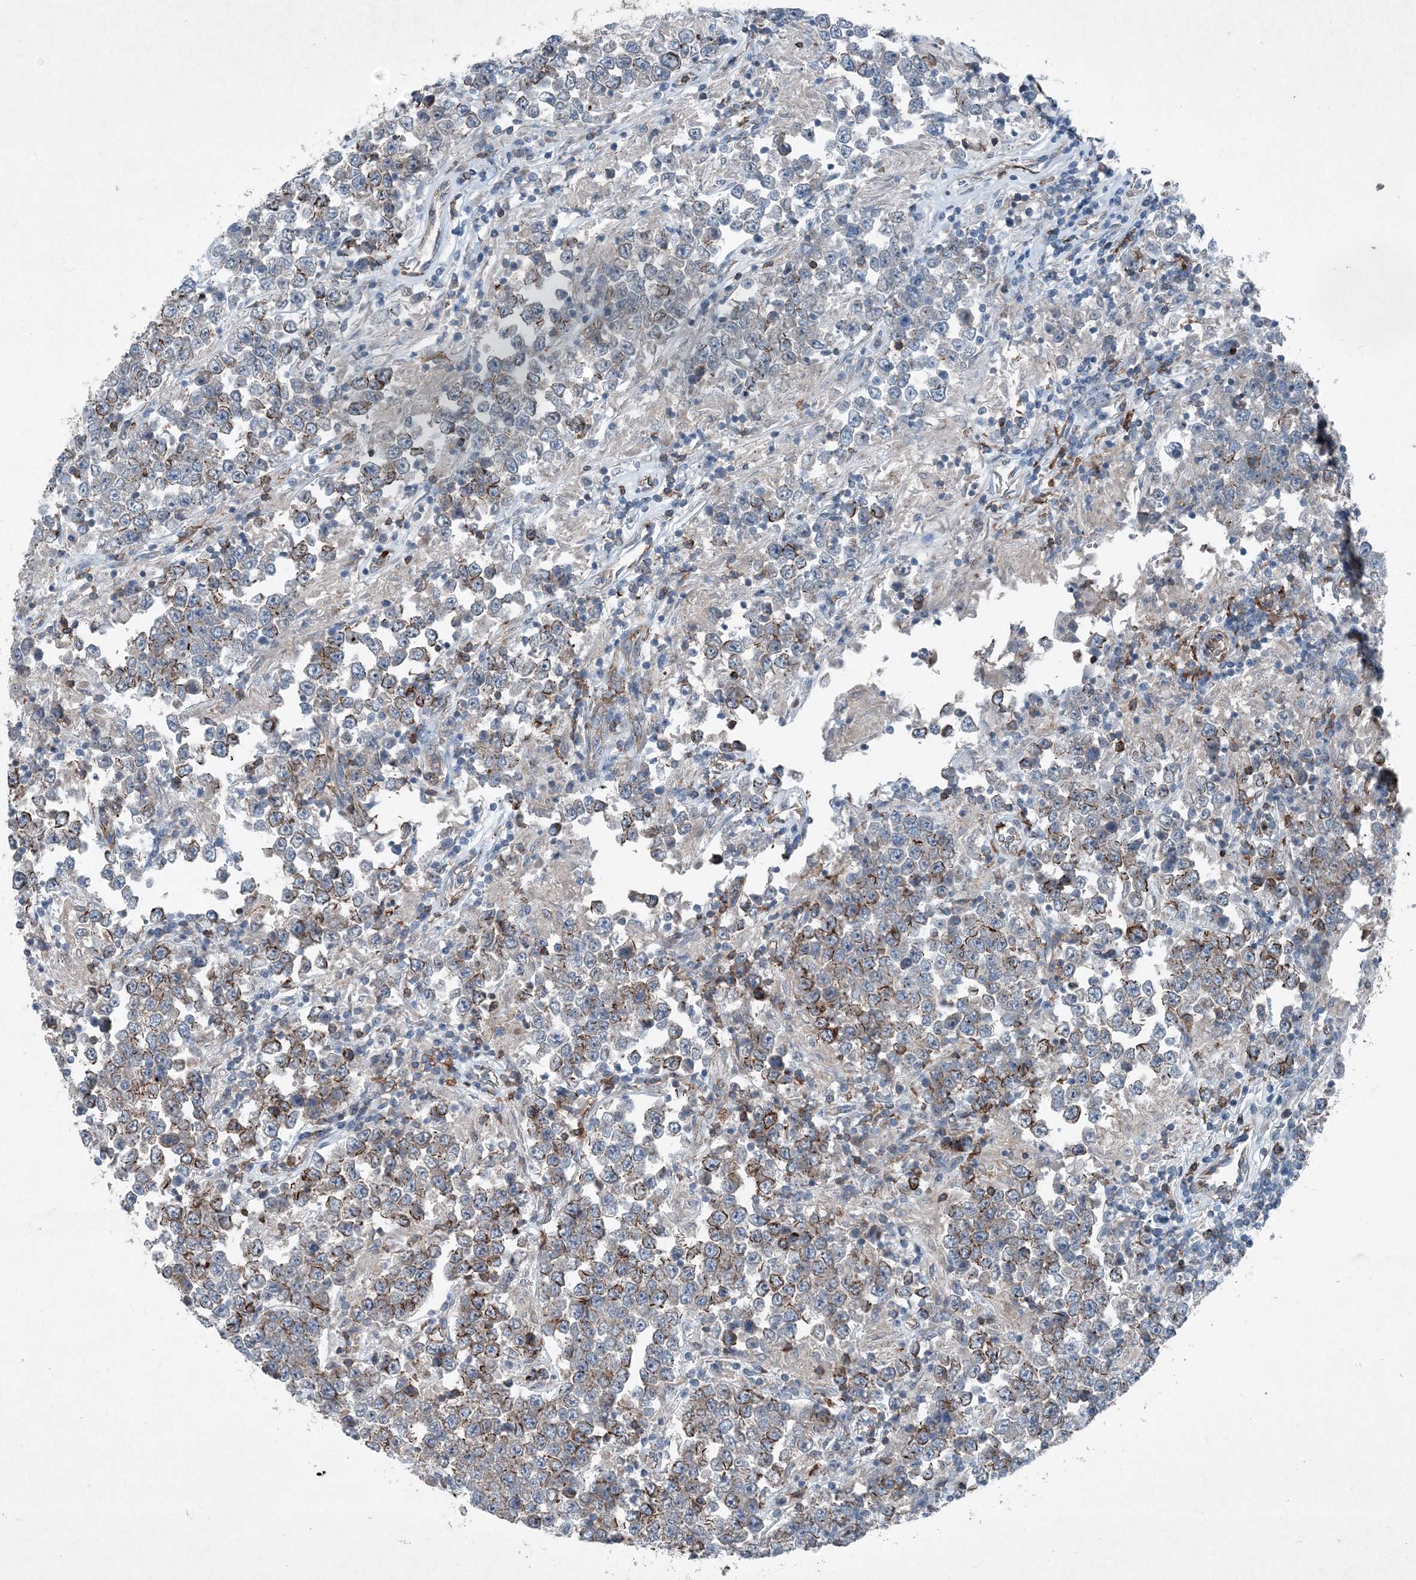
{"staining": {"intensity": "moderate", "quantity": "25%-75%", "location": "cytoplasmic/membranous"}, "tissue": "testis cancer", "cell_type": "Tumor cells", "image_type": "cancer", "snomed": [{"axis": "morphology", "description": "Normal tissue, NOS"}, {"axis": "morphology", "description": "Urothelial carcinoma, High grade"}, {"axis": "morphology", "description": "Seminoma, NOS"}, {"axis": "morphology", "description": "Carcinoma, Embryonal, NOS"}, {"axis": "topography", "description": "Urinary bladder"}, {"axis": "topography", "description": "Testis"}], "caption": "This micrograph exhibits IHC staining of testis cancer, with medium moderate cytoplasmic/membranous expression in about 25%-75% of tumor cells.", "gene": "DGUOK", "patient": {"sex": "male", "age": 41}}